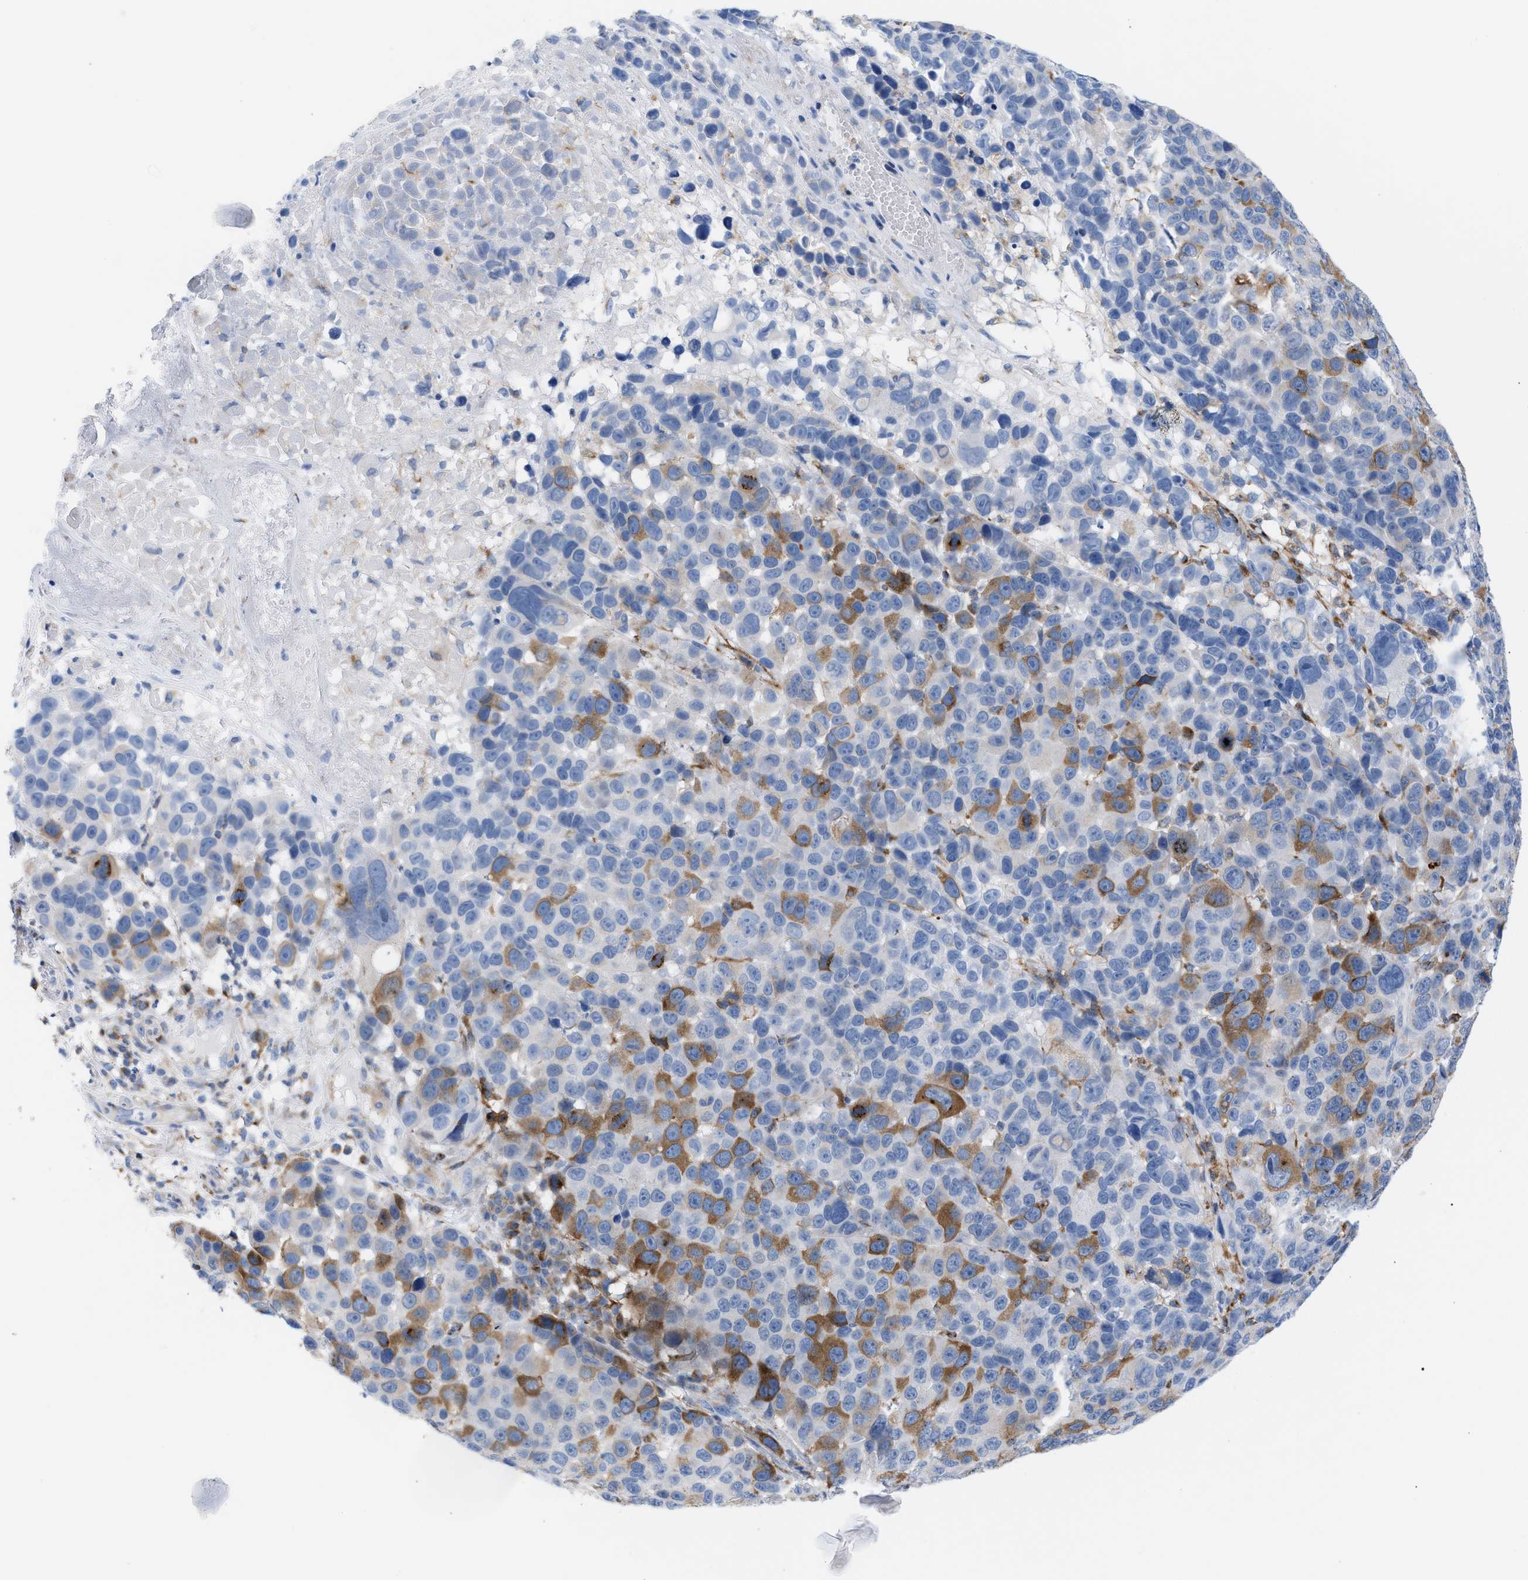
{"staining": {"intensity": "moderate", "quantity": "25%-75%", "location": "cytoplasmic/membranous"}, "tissue": "melanoma", "cell_type": "Tumor cells", "image_type": "cancer", "snomed": [{"axis": "morphology", "description": "Malignant melanoma, NOS"}, {"axis": "topography", "description": "Skin"}], "caption": "Brown immunohistochemical staining in human melanoma displays moderate cytoplasmic/membranous positivity in approximately 25%-75% of tumor cells.", "gene": "TACC3", "patient": {"sex": "male", "age": 53}}